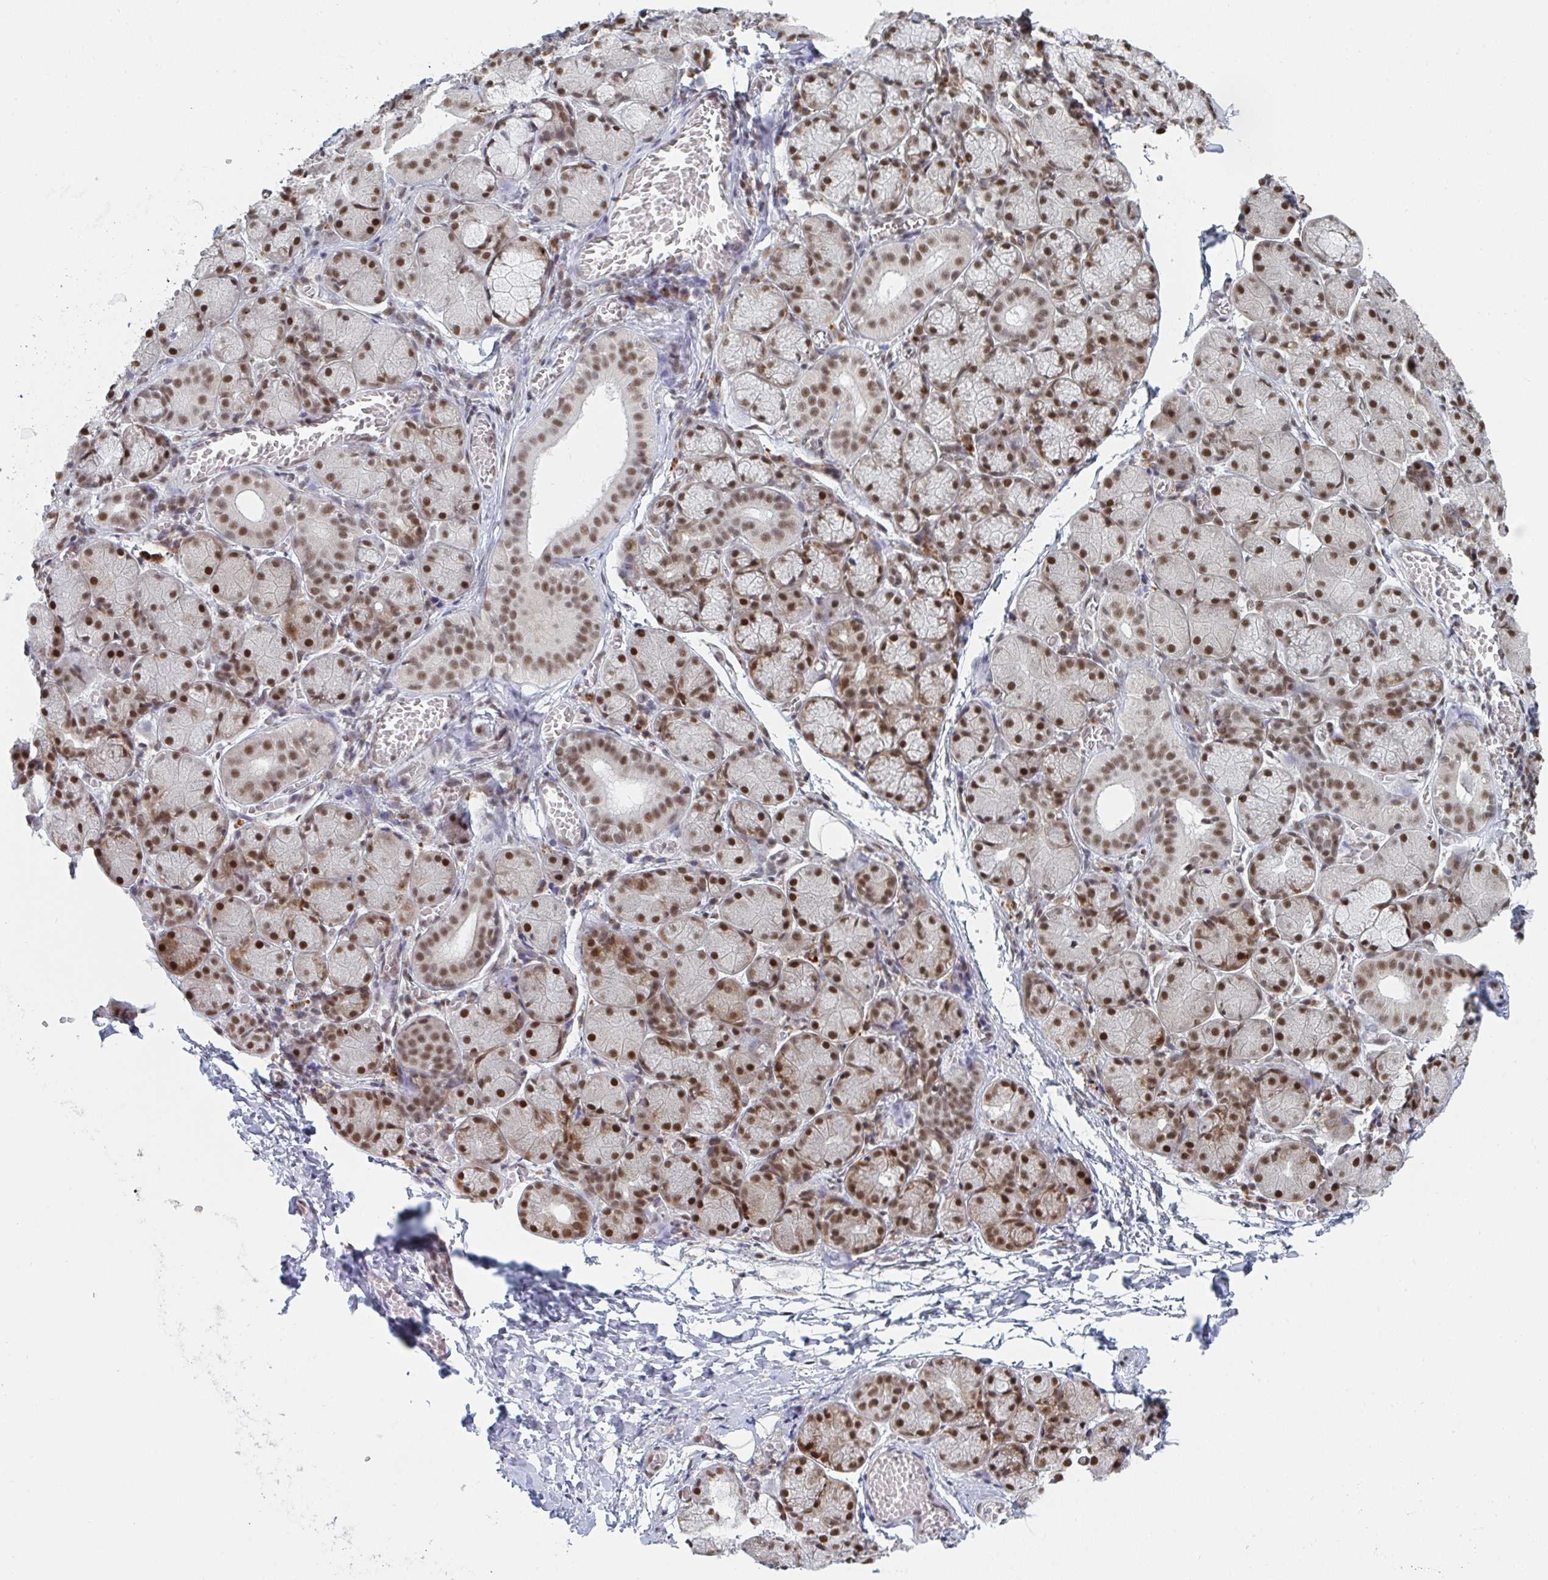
{"staining": {"intensity": "moderate", "quantity": ">75%", "location": "nuclear"}, "tissue": "salivary gland", "cell_type": "Glandular cells", "image_type": "normal", "snomed": [{"axis": "morphology", "description": "Normal tissue, NOS"}, {"axis": "topography", "description": "Salivary gland"}], "caption": "Immunohistochemistry (IHC) photomicrograph of normal human salivary gland stained for a protein (brown), which reveals medium levels of moderate nuclear positivity in approximately >75% of glandular cells.", "gene": "MBNL1", "patient": {"sex": "female", "age": 24}}